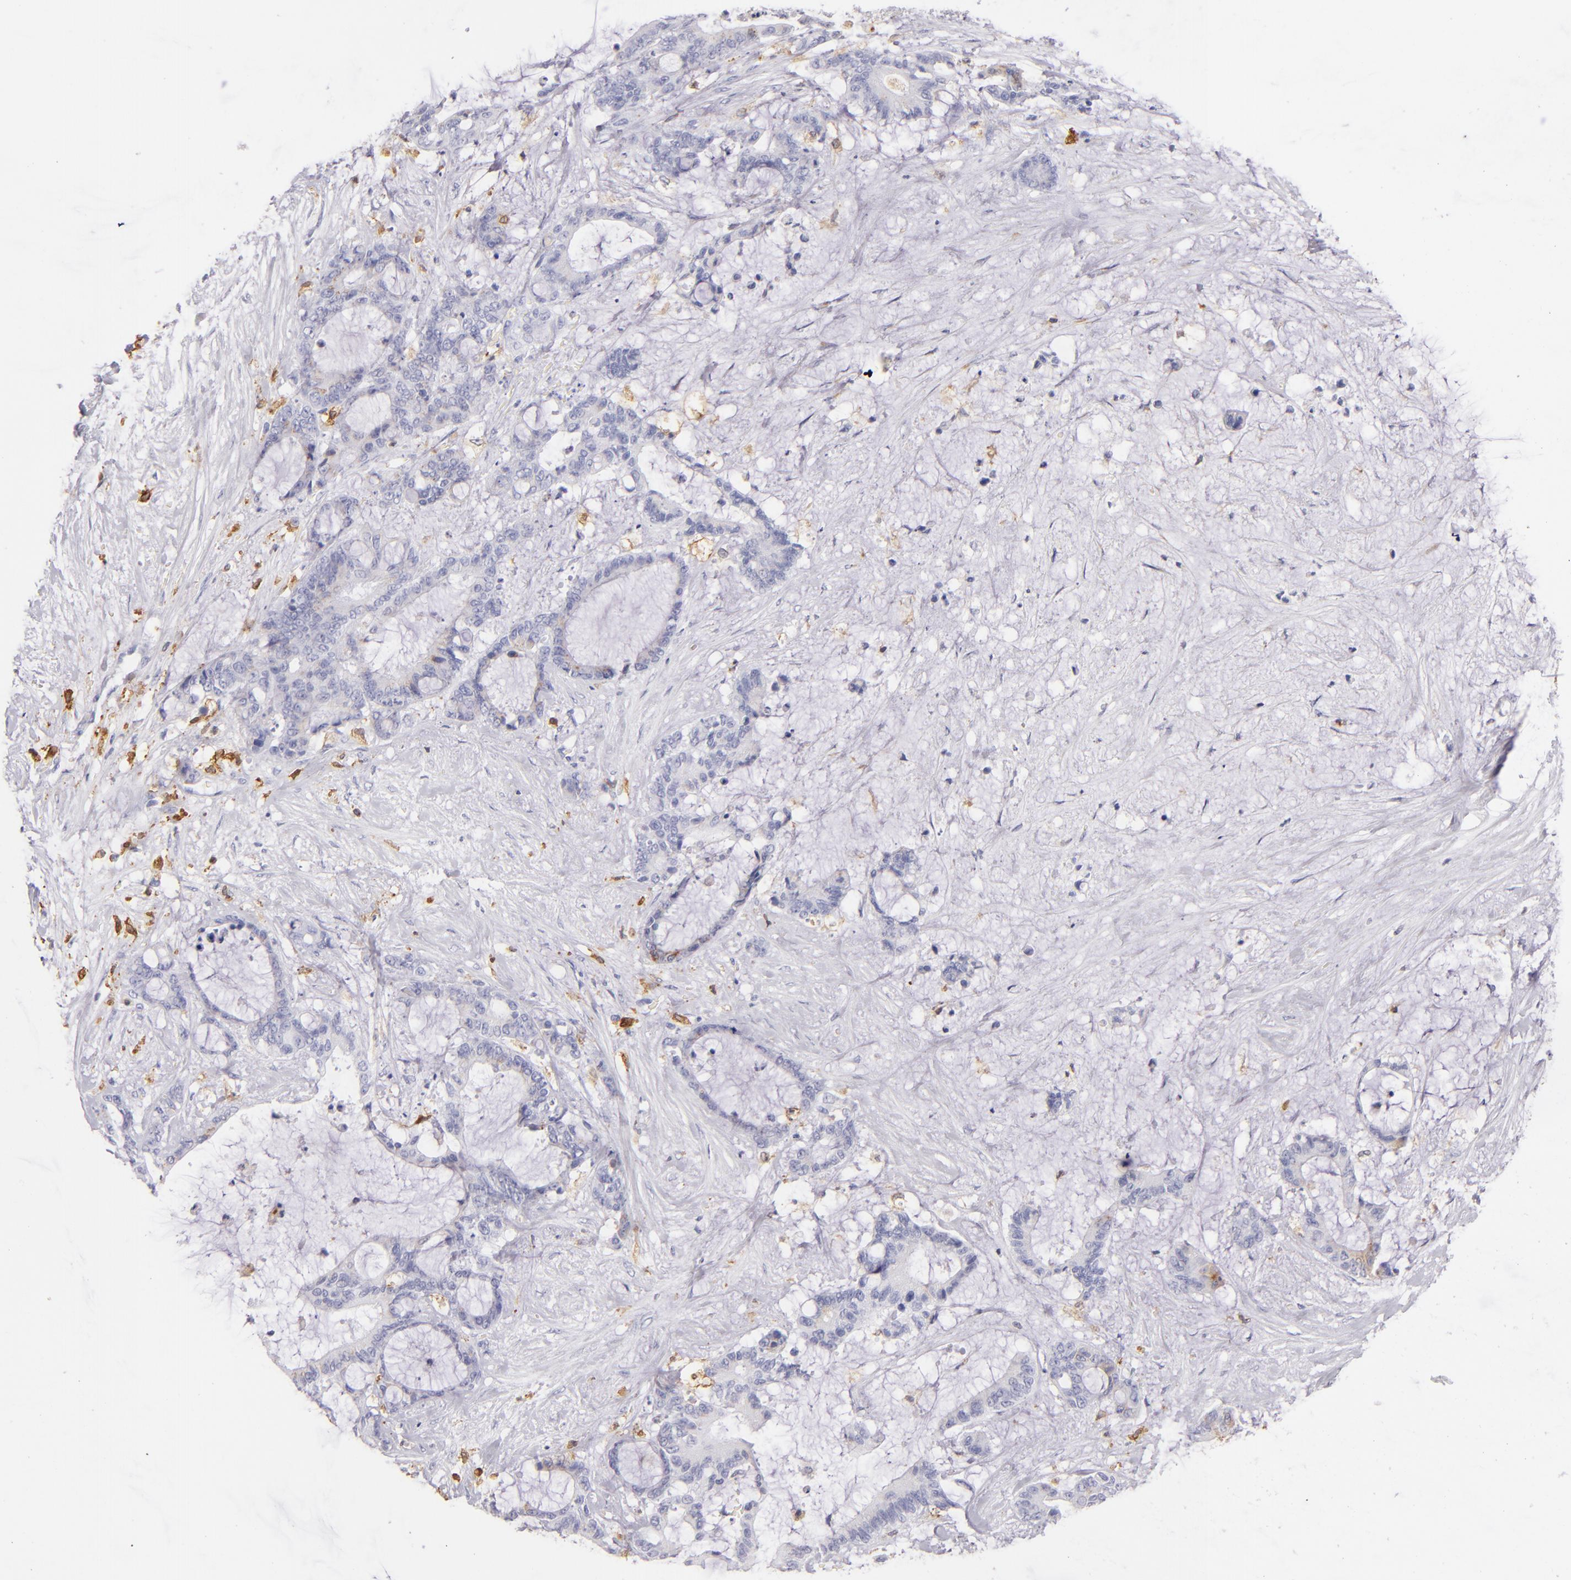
{"staining": {"intensity": "weak", "quantity": "<25%", "location": "cytoplasmic/membranous"}, "tissue": "liver cancer", "cell_type": "Tumor cells", "image_type": "cancer", "snomed": [{"axis": "morphology", "description": "Cholangiocarcinoma"}, {"axis": "topography", "description": "Liver"}], "caption": "Liver cancer was stained to show a protein in brown. There is no significant positivity in tumor cells.", "gene": "CD74", "patient": {"sex": "female", "age": 73}}